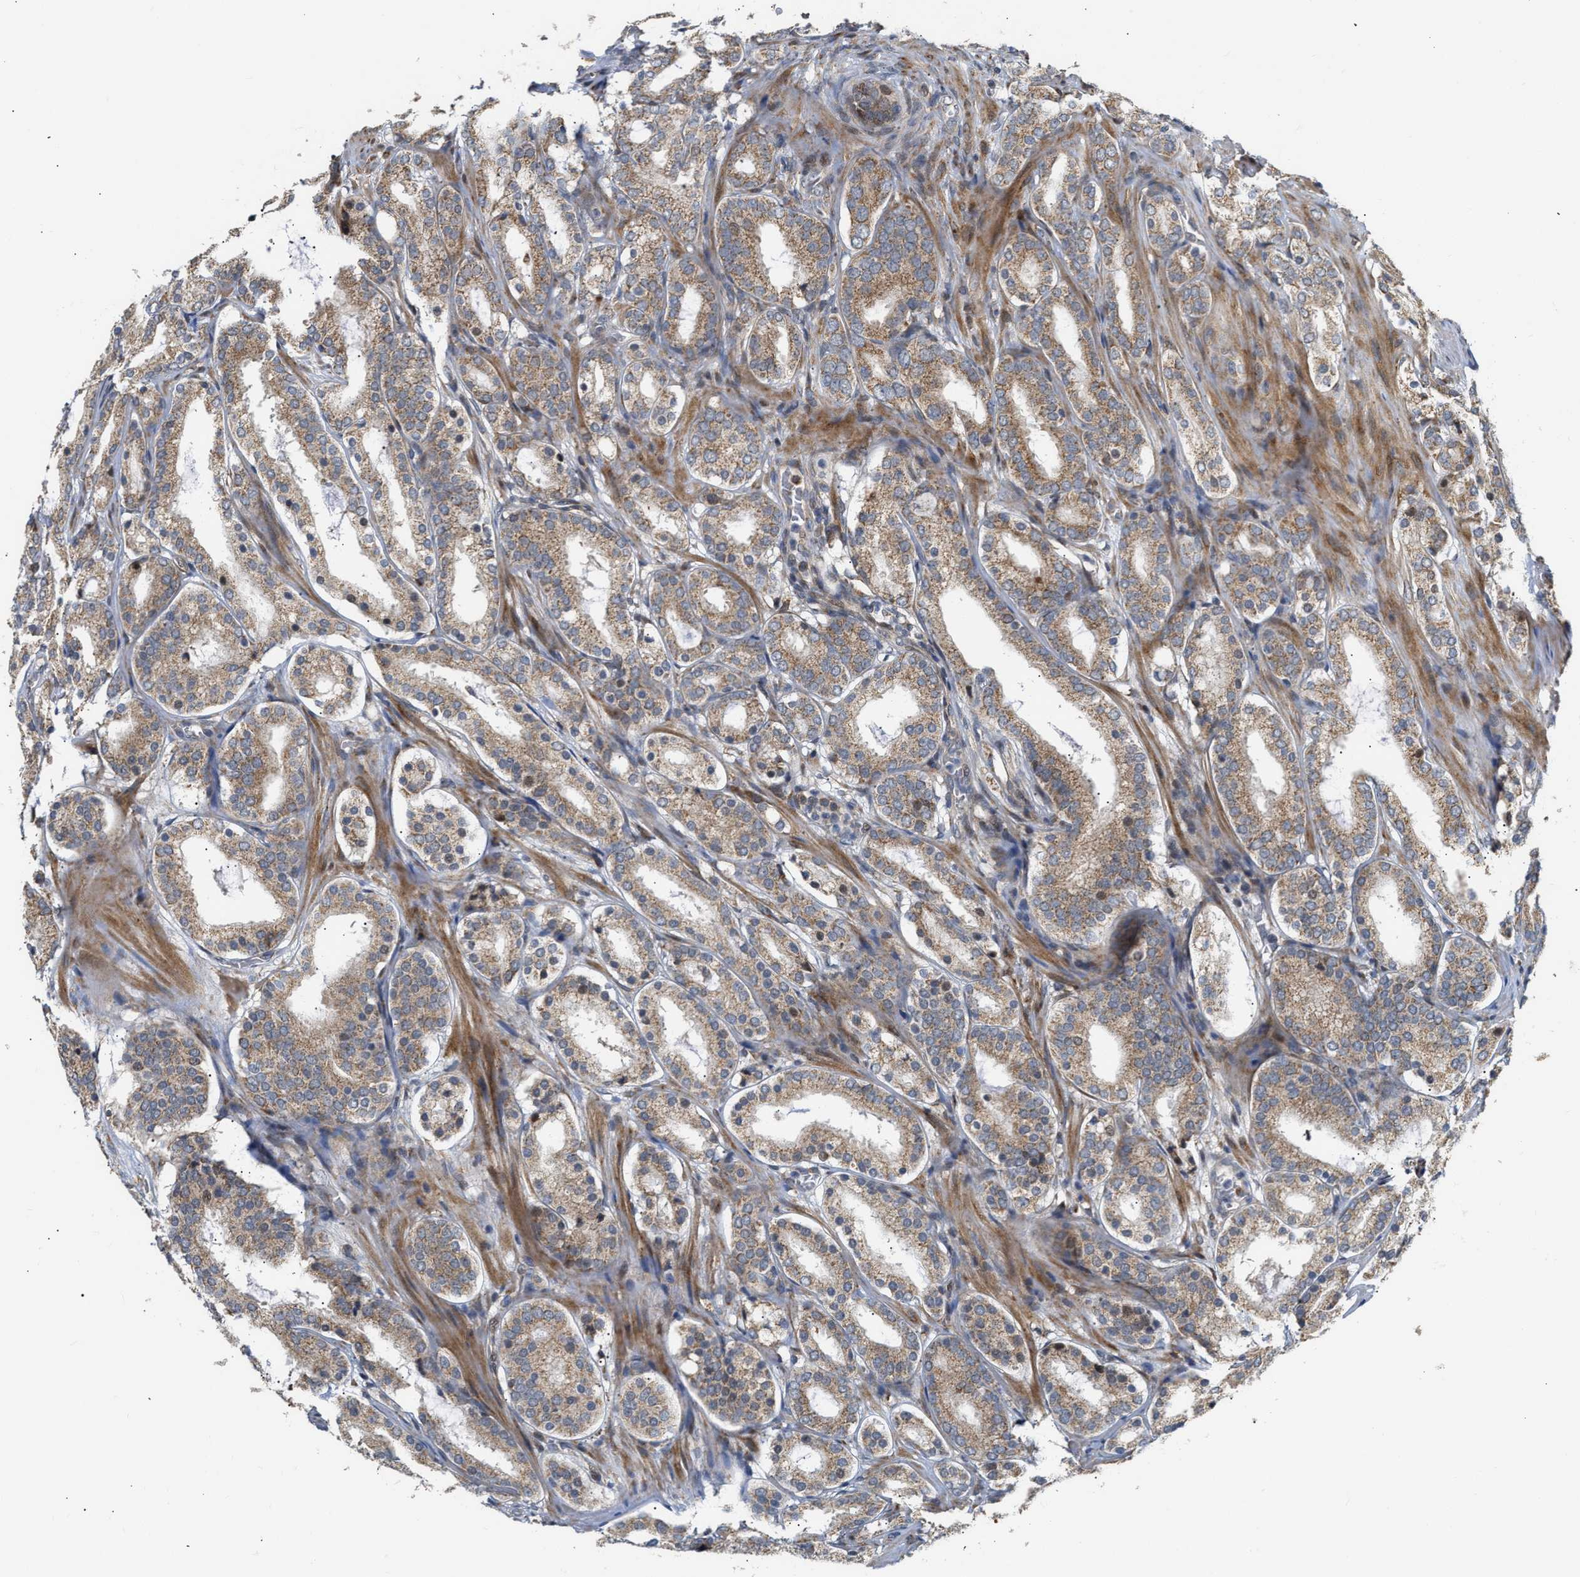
{"staining": {"intensity": "moderate", "quantity": ">75%", "location": "cytoplasmic/membranous"}, "tissue": "prostate cancer", "cell_type": "Tumor cells", "image_type": "cancer", "snomed": [{"axis": "morphology", "description": "Adenocarcinoma, Low grade"}, {"axis": "topography", "description": "Prostate"}], "caption": "Protein staining of prostate cancer (low-grade adenocarcinoma) tissue reveals moderate cytoplasmic/membranous staining in approximately >75% of tumor cells. (Brightfield microscopy of DAB IHC at high magnification).", "gene": "DEPTOR", "patient": {"sex": "male", "age": 69}}